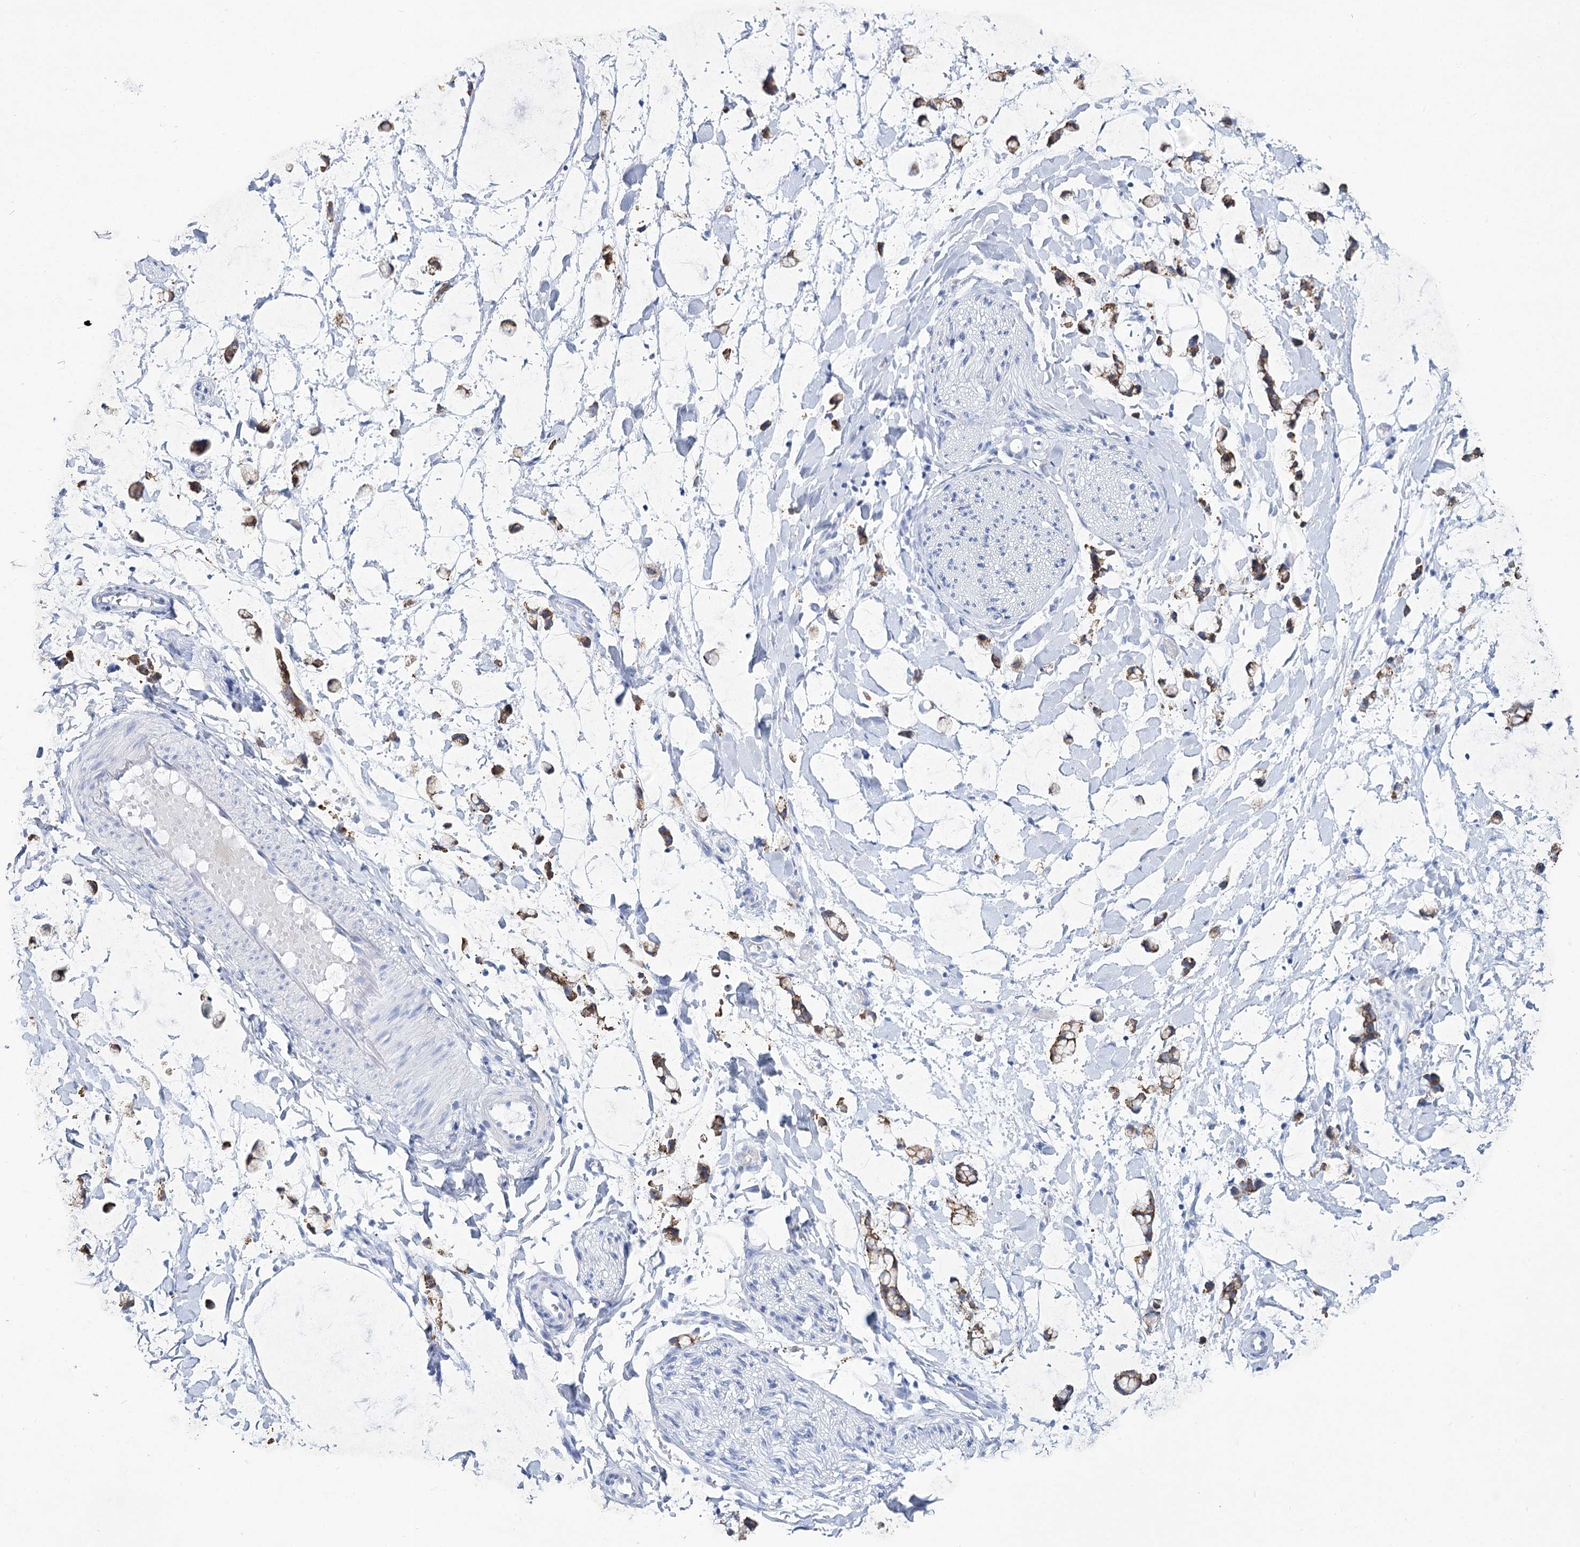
{"staining": {"intensity": "negative", "quantity": "none", "location": "none"}, "tissue": "adipose tissue", "cell_type": "Adipocytes", "image_type": "normal", "snomed": [{"axis": "morphology", "description": "Normal tissue, NOS"}, {"axis": "morphology", "description": "Adenocarcinoma, NOS"}, {"axis": "topography", "description": "Colon"}, {"axis": "topography", "description": "Peripheral nerve tissue"}], "caption": "Adipocytes are negative for protein expression in benign human adipose tissue. (DAB (3,3'-diaminobenzidine) immunohistochemistry, high magnification).", "gene": "RNF186", "patient": {"sex": "male", "age": 14}}